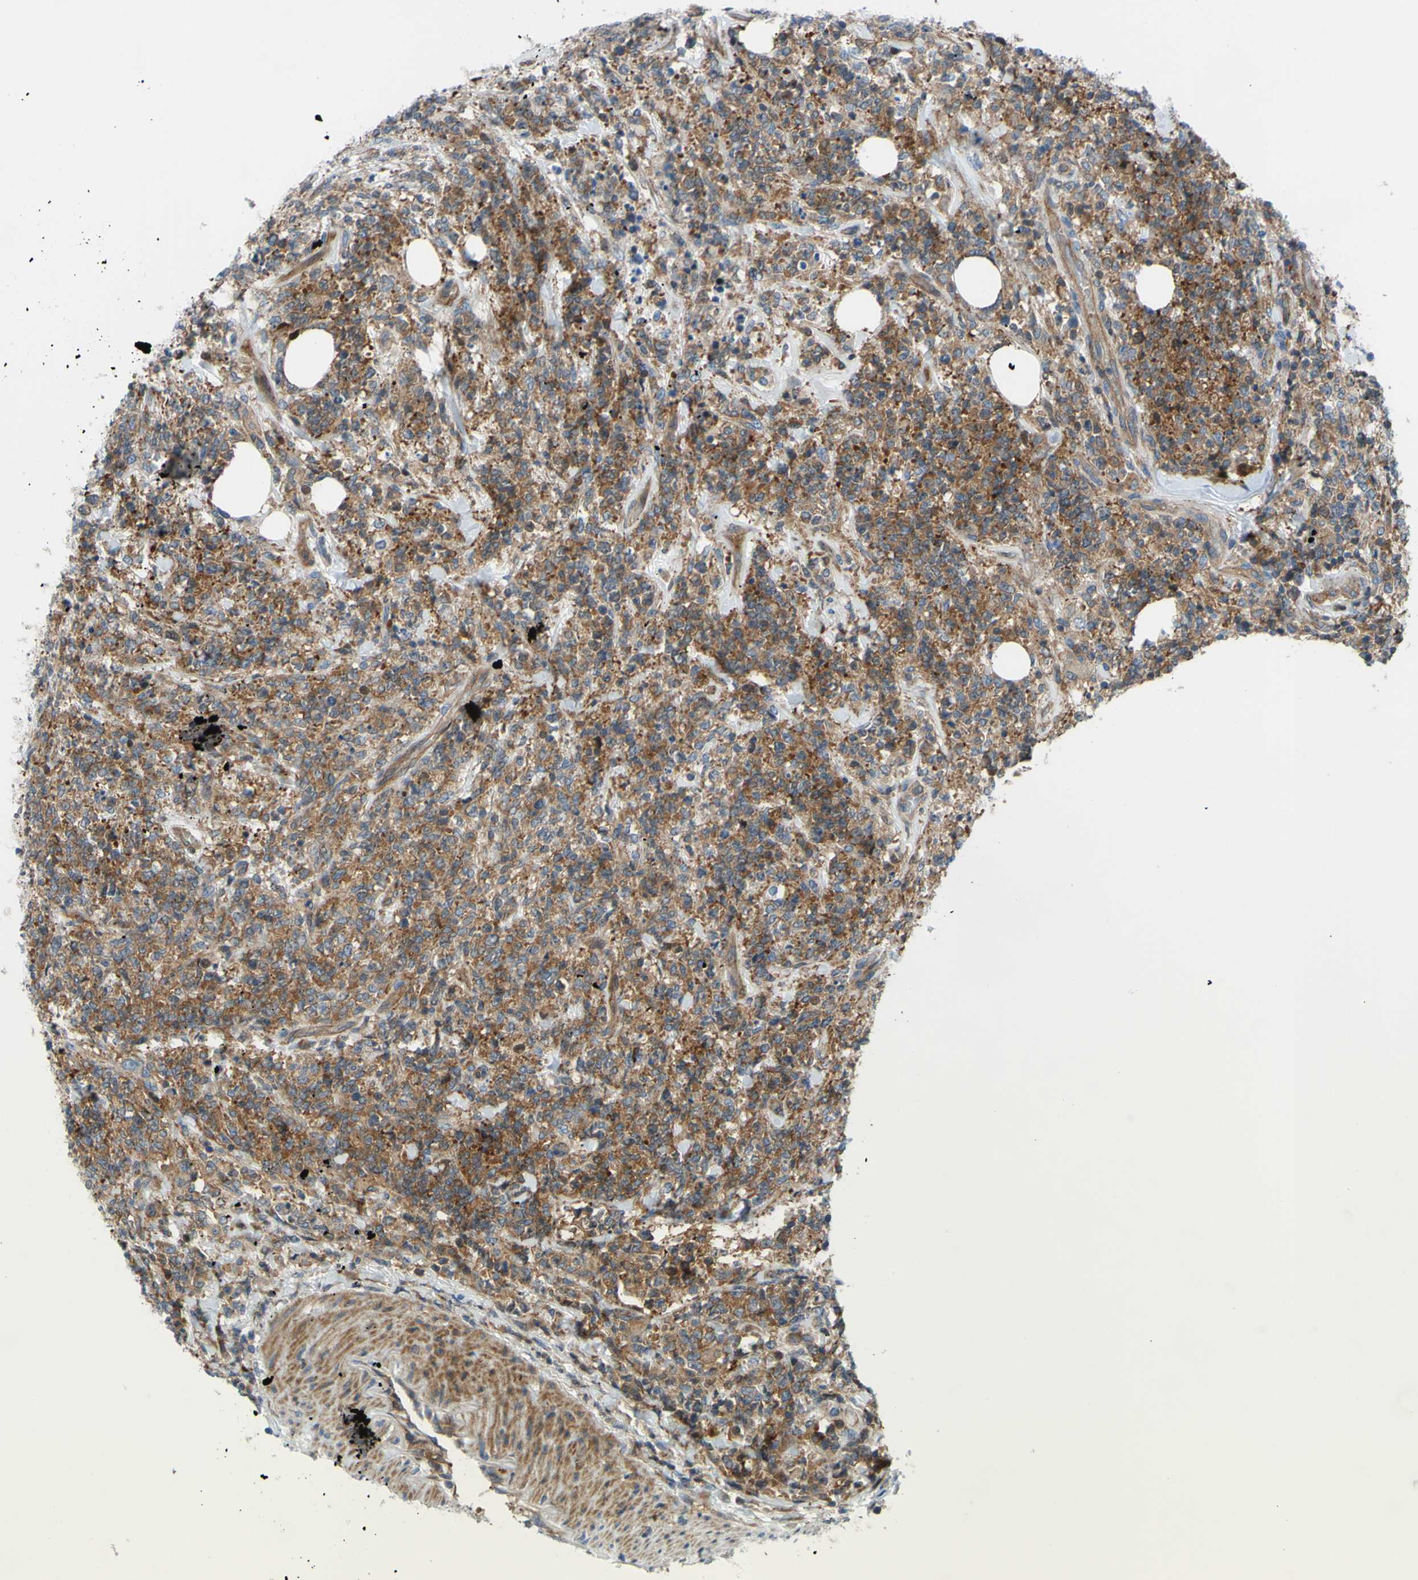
{"staining": {"intensity": "moderate", "quantity": ">75%", "location": "cytoplasmic/membranous"}, "tissue": "lymphoma", "cell_type": "Tumor cells", "image_type": "cancer", "snomed": [{"axis": "morphology", "description": "Malignant lymphoma, non-Hodgkin's type, High grade"}, {"axis": "topography", "description": "Soft tissue"}], "caption": "Tumor cells exhibit medium levels of moderate cytoplasmic/membranous expression in about >75% of cells in lymphoma.", "gene": "PAK2", "patient": {"sex": "male", "age": 18}}